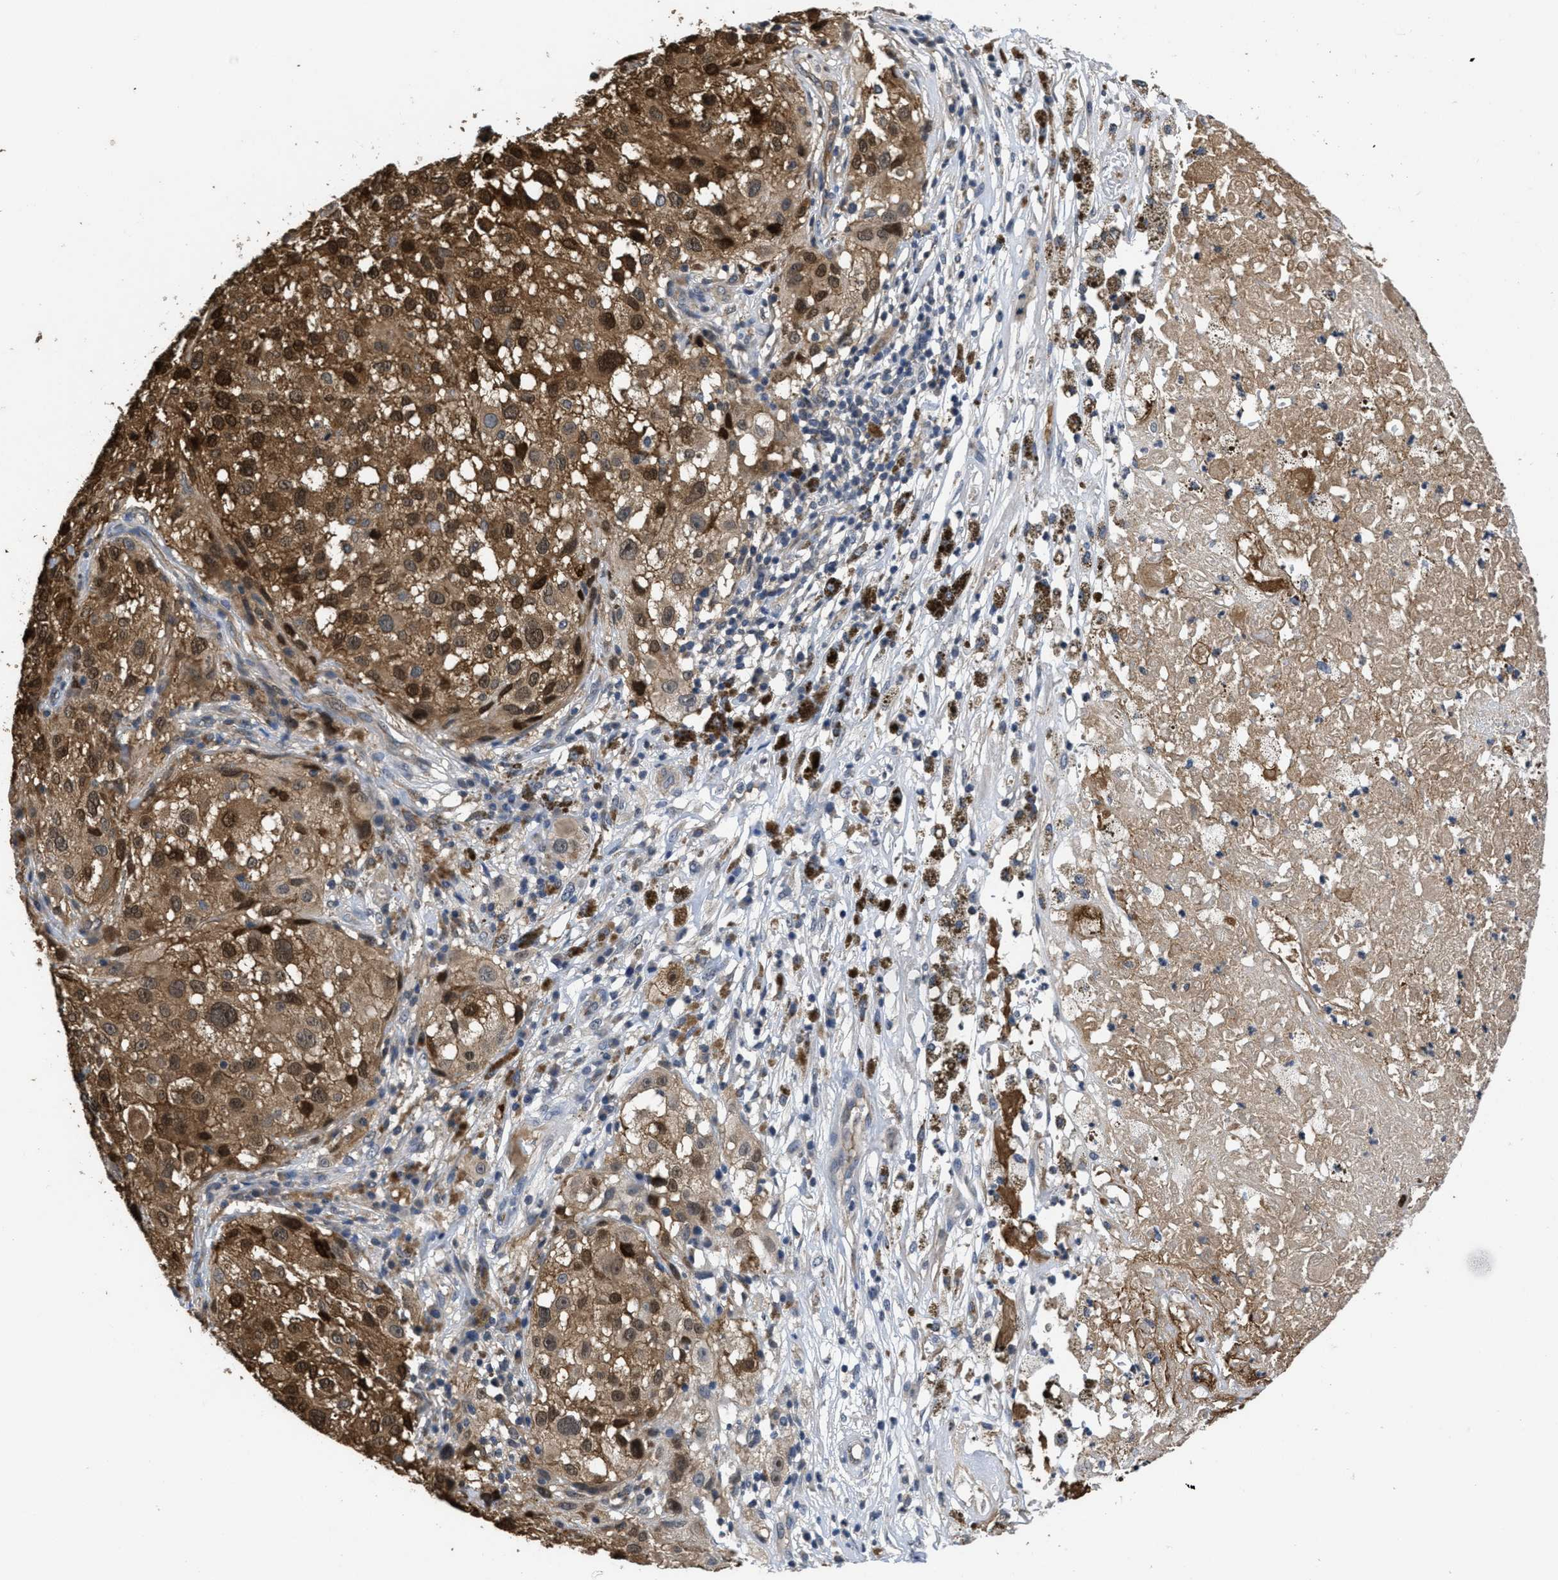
{"staining": {"intensity": "moderate", "quantity": ">75%", "location": "cytoplasmic/membranous"}, "tissue": "melanoma", "cell_type": "Tumor cells", "image_type": "cancer", "snomed": [{"axis": "morphology", "description": "Necrosis, NOS"}, {"axis": "morphology", "description": "Malignant melanoma, NOS"}, {"axis": "topography", "description": "Skin"}], "caption": "Immunohistochemistry histopathology image of neoplastic tissue: melanoma stained using immunohistochemistry demonstrates medium levels of moderate protein expression localized specifically in the cytoplasmic/membranous of tumor cells, appearing as a cytoplasmic/membranous brown color.", "gene": "ANGPT1", "patient": {"sex": "female", "age": 87}}